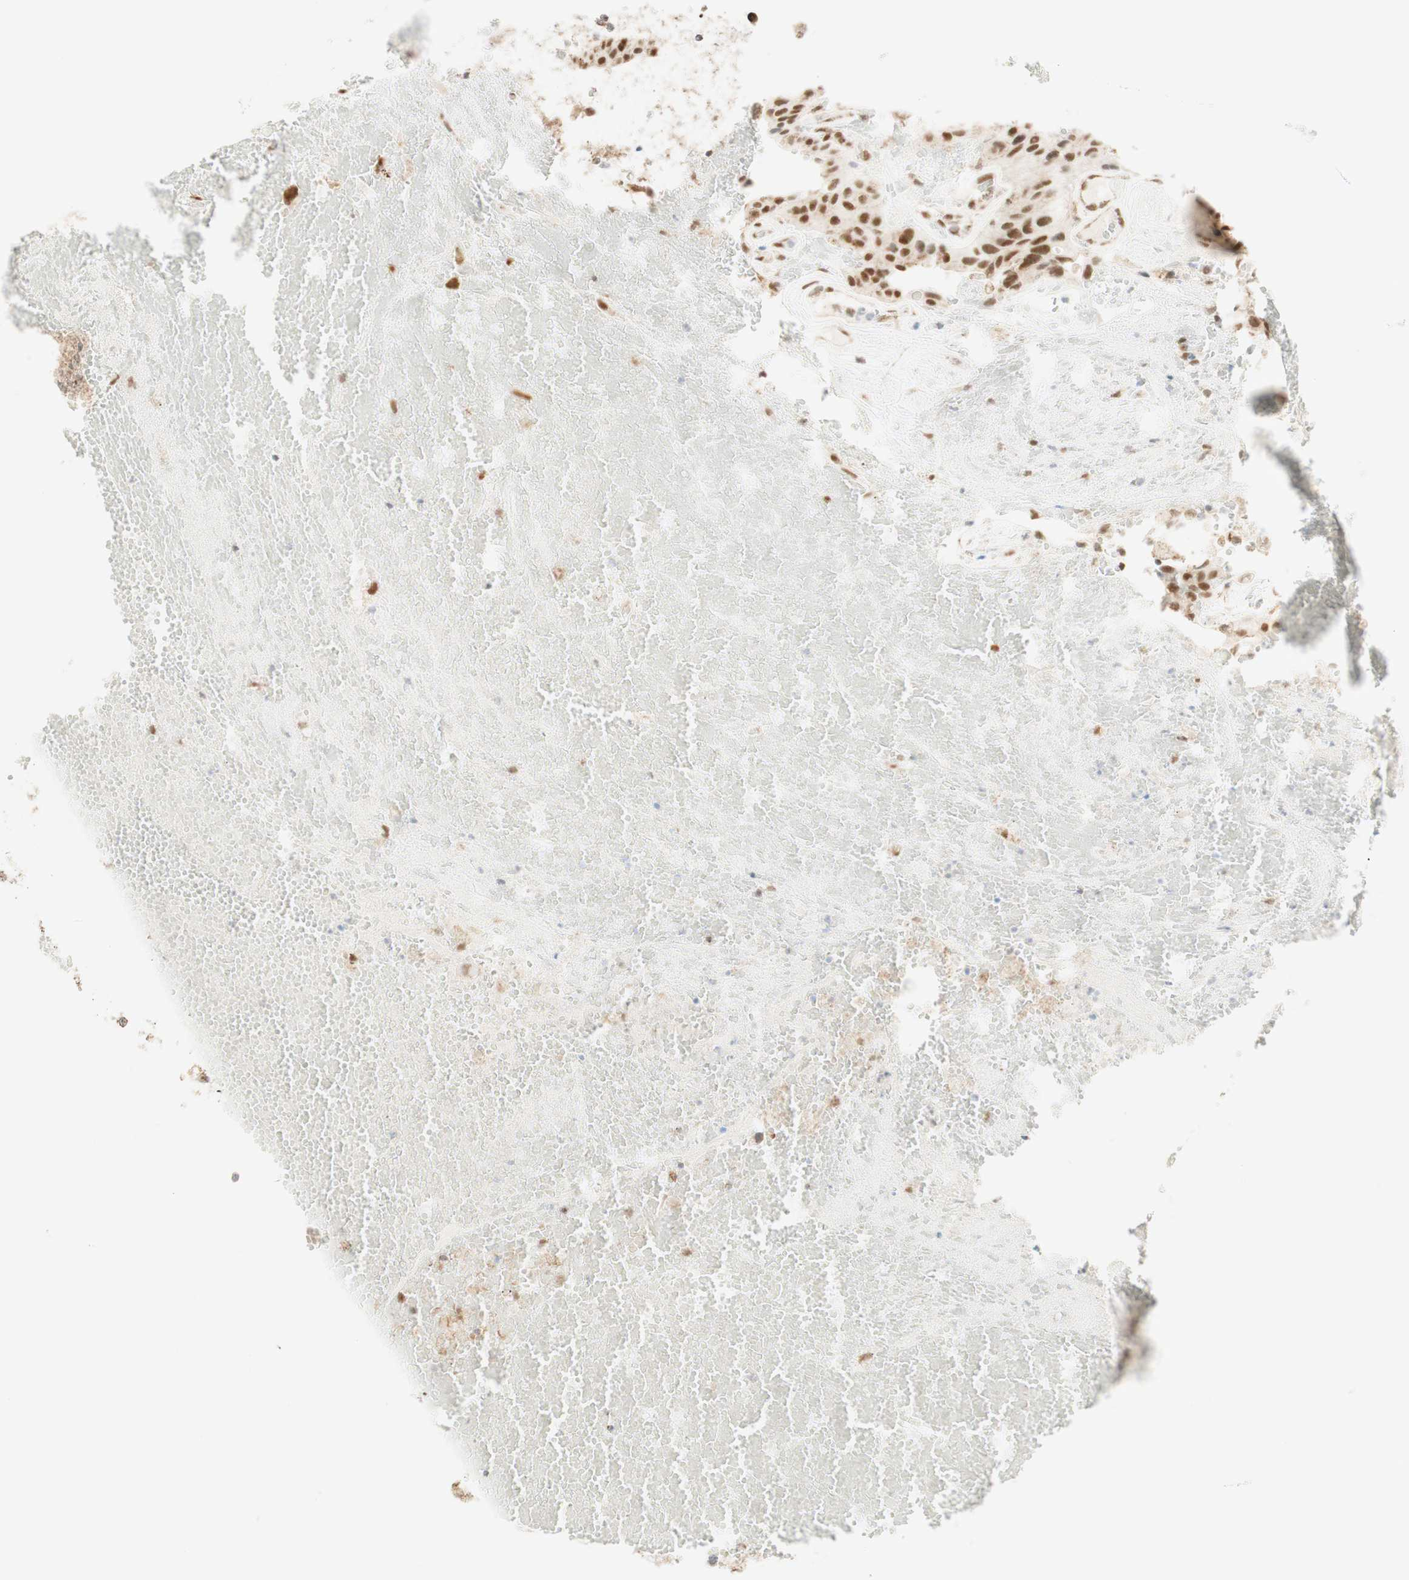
{"staining": {"intensity": "moderate", "quantity": ">75%", "location": "cytoplasmic/membranous,nuclear"}, "tissue": "urothelial cancer", "cell_type": "Tumor cells", "image_type": "cancer", "snomed": [{"axis": "morphology", "description": "Urothelial carcinoma, High grade"}, {"axis": "topography", "description": "Urinary bladder"}], "caption": "Protein analysis of urothelial cancer tissue shows moderate cytoplasmic/membranous and nuclear staining in approximately >75% of tumor cells. The staining was performed using DAB, with brown indicating positive protein expression. Nuclei are stained blue with hematoxylin.", "gene": "ZNF782", "patient": {"sex": "male", "age": 66}}